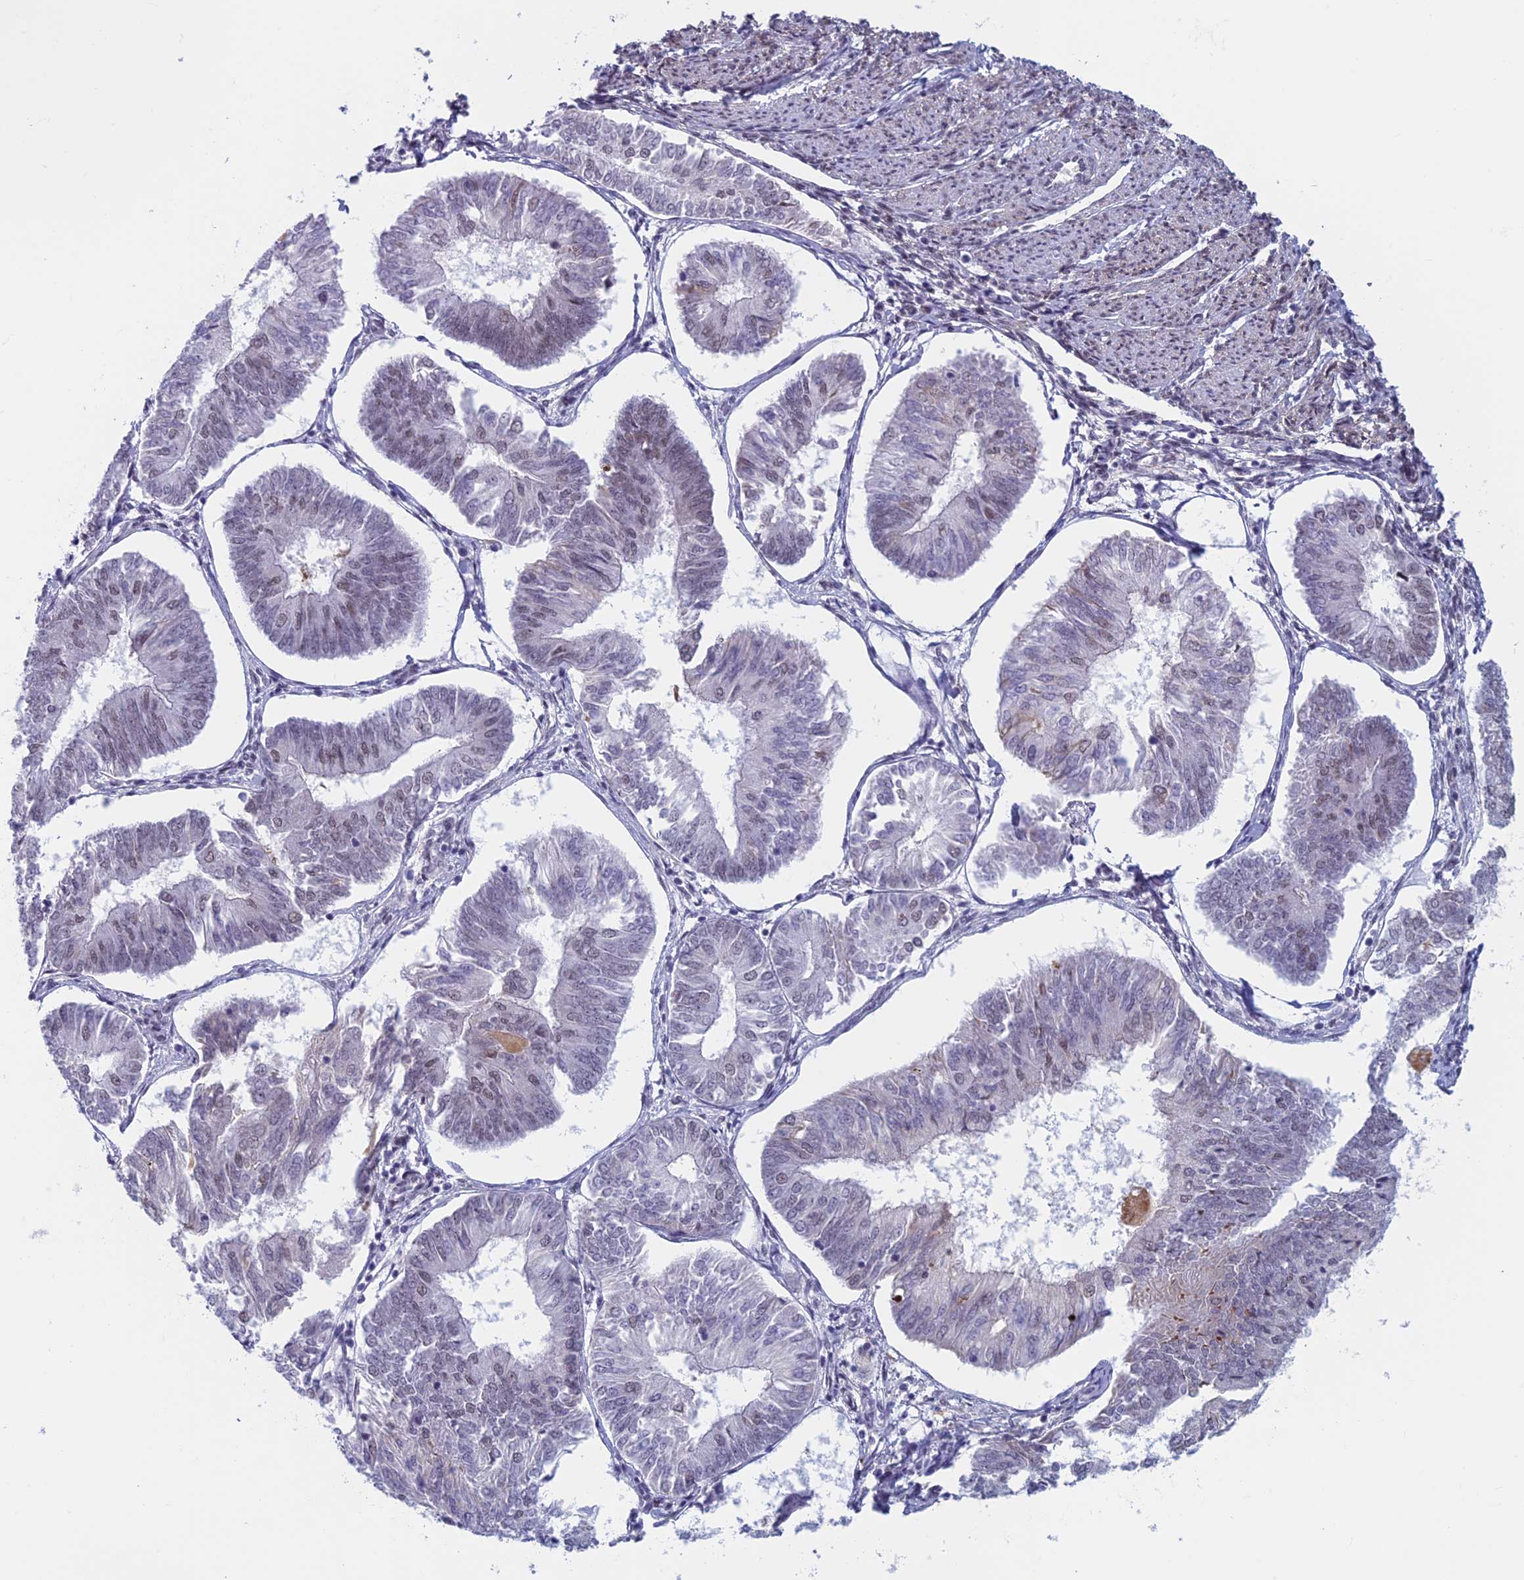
{"staining": {"intensity": "weak", "quantity": "25%-75%", "location": "nuclear"}, "tissue": "endometrial cancer", "cell_type": "Tumor cells", "image_type": "cancer", "snomed": [{"axis": "morphology", "description": "Adenocarcinoma, NOS"}, {"axis": "topography", "description": "Endometrium"}], "caption": "Human endometrial adenocarcinoma stained with a brown dye demonstrates weak nuclear positive expression in about 25%-75% of tumor cells.", "gene": "ASH2L", "patient": {"sex": "female", "age": 58}}